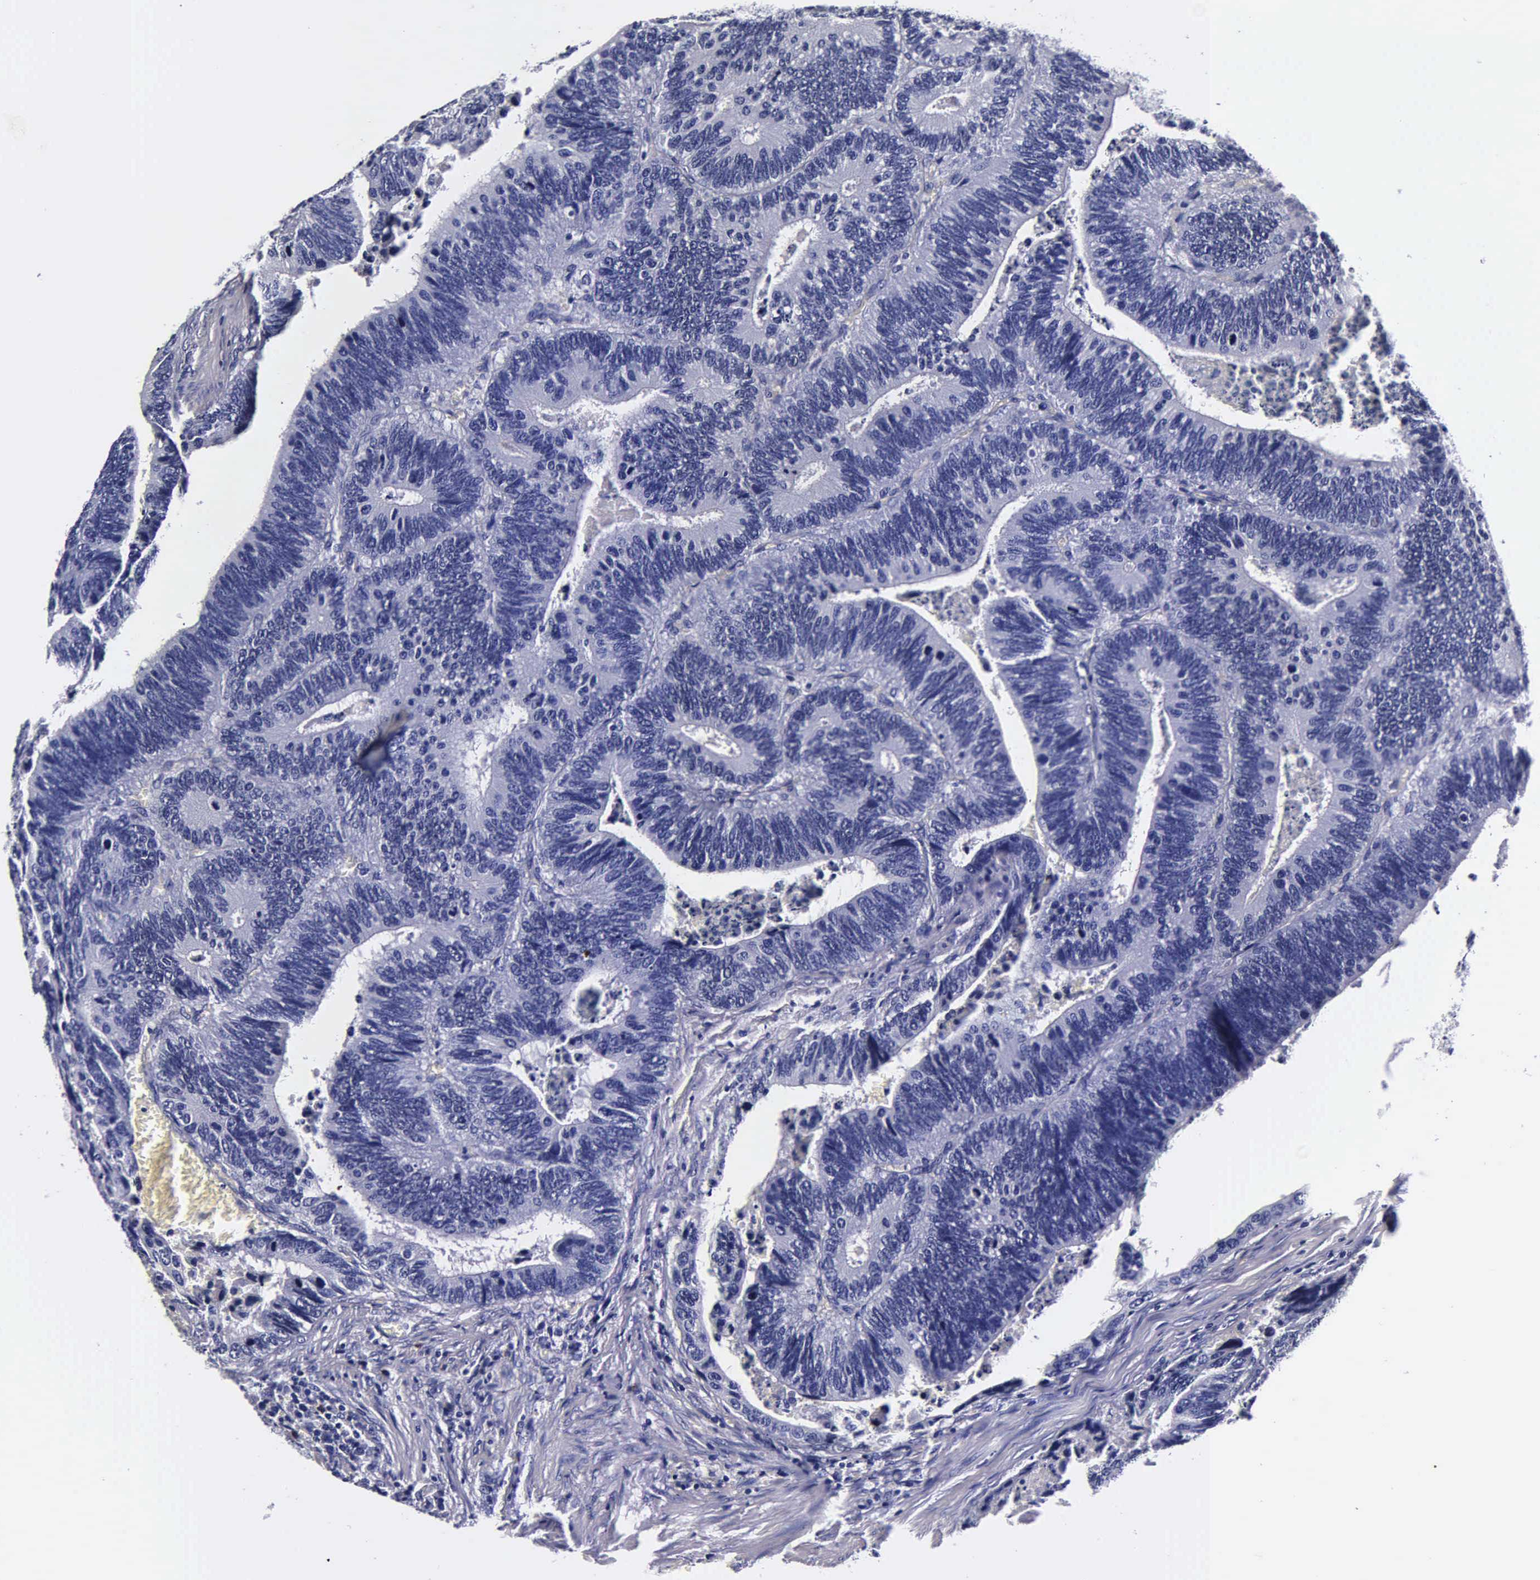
{"staining": {"intensity": "negative", "quantity": "none", "location": "none"}, "tissue": "colorectal cancer", "cell_type": "Tumor cells", "image_type": "cancer", "snomed": [{"axis": "morphology", "description": "Adenocarcinoma, NOS"}, {"axis": "topography", "description": "Colon"}], "caption": "Colorectal cancer was stained to show a protein in brown. There is no significant positivity in tumor cells.", "gene": "IAPP", "patient": {"sex": "male", "age": 72}}